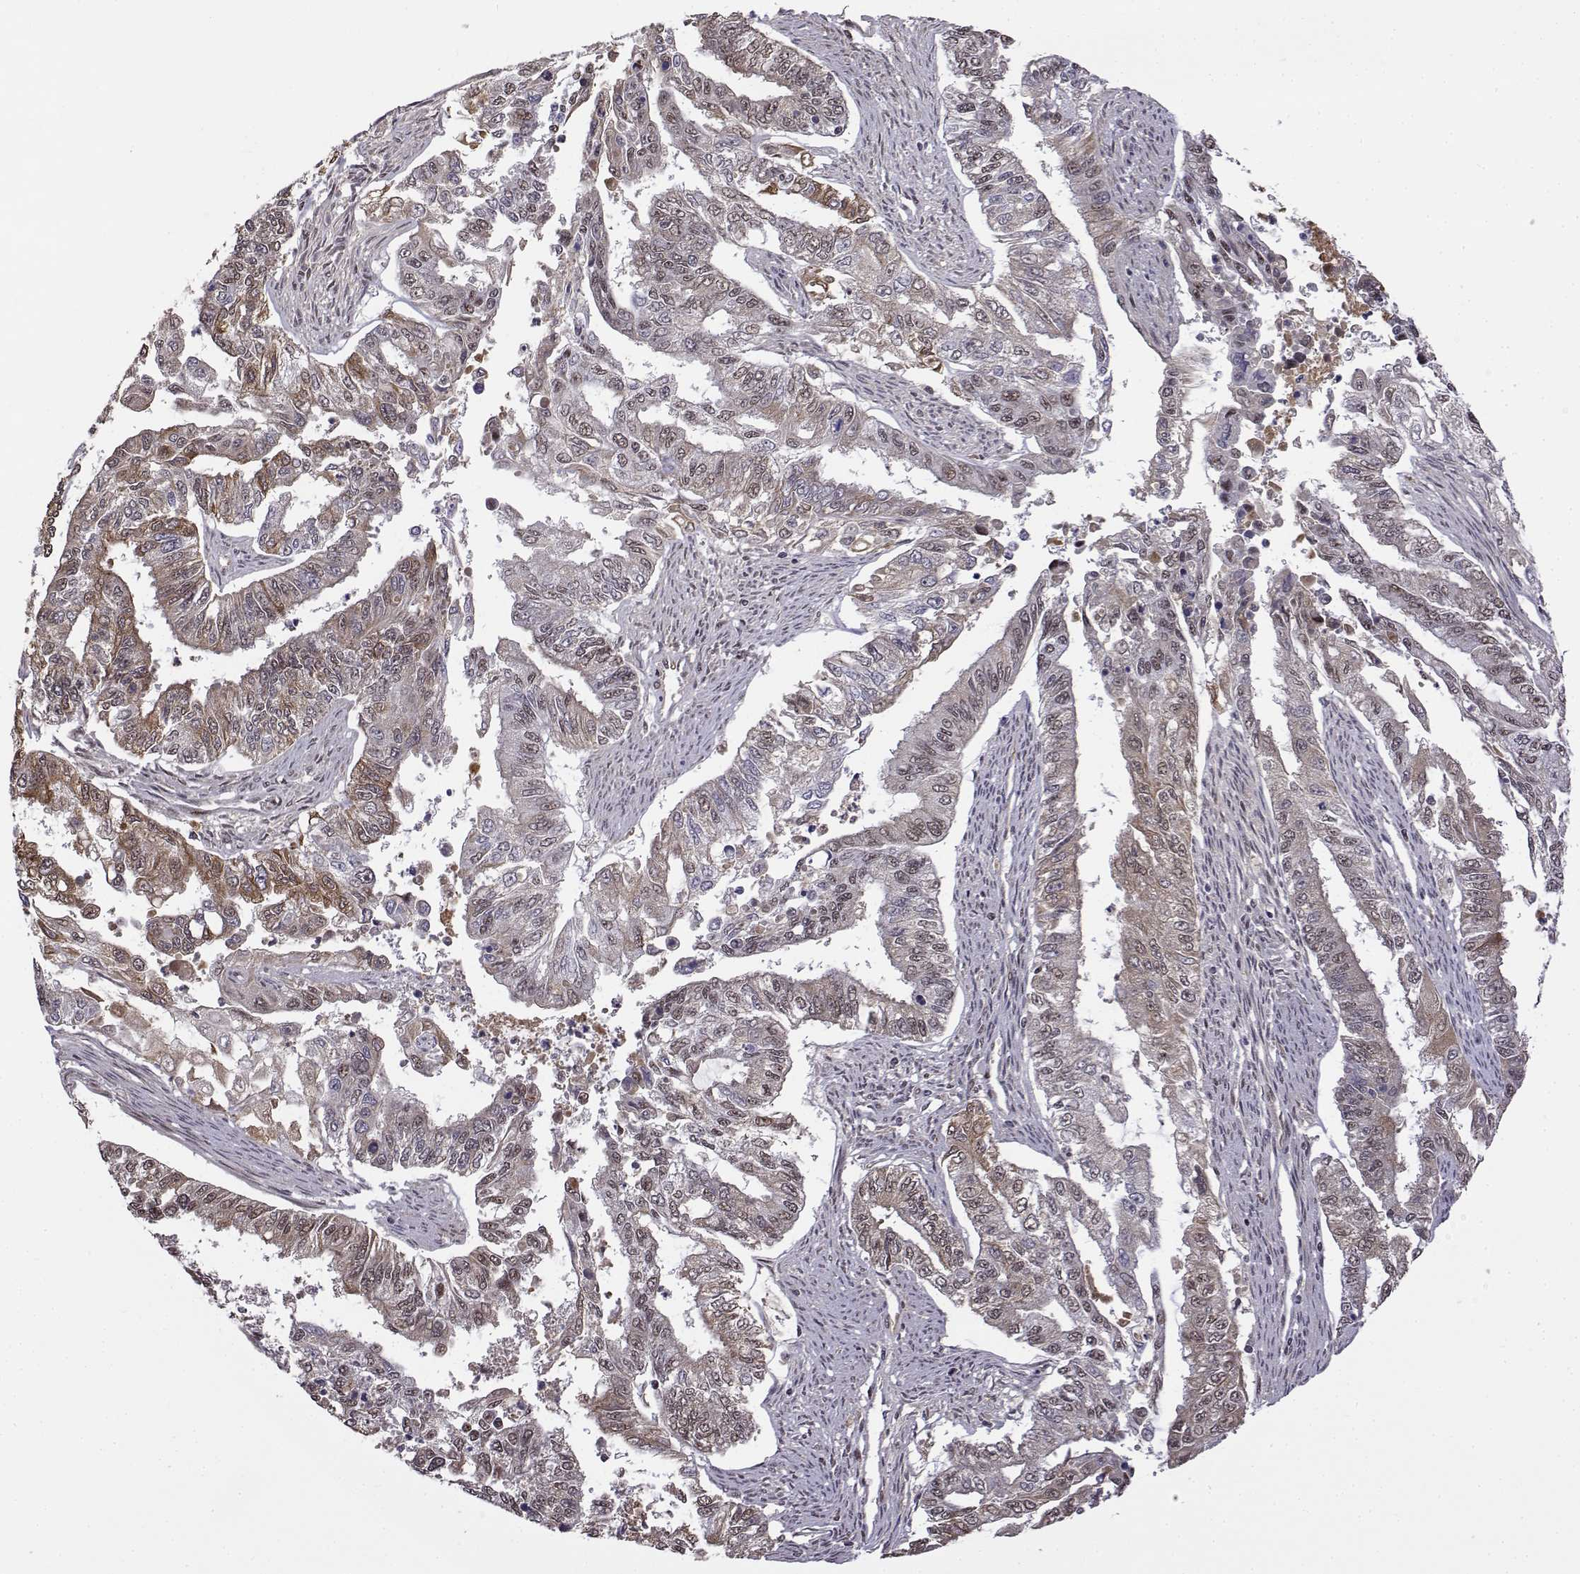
{"staining": {"intensity": "weak", "quantity": "25%-75%", "location": "cytoplasmic/membranous,nuclear"}, "tissue": "endometrial cancer", "cell_type": "Tumor cells", "image_type": "cancer", "snomed": [{"axis": "morphology", "description": "Adenocarcinoma, NOS"}, {"axis": "topography", "description": "Uterus"}], "caption": "Immunohistochemical staining of human endometrial cancer (adenocarcinoma) exhibits low levels of weak cytoplasmic/membranous and nuclear protein expression in approximately 25%-75% of tumor cells. (brown staining indicates protein expression, while blue staining denotes nuclei).", "gene": "ITGA7", "patient": {"sex": "female", "age": 59}}